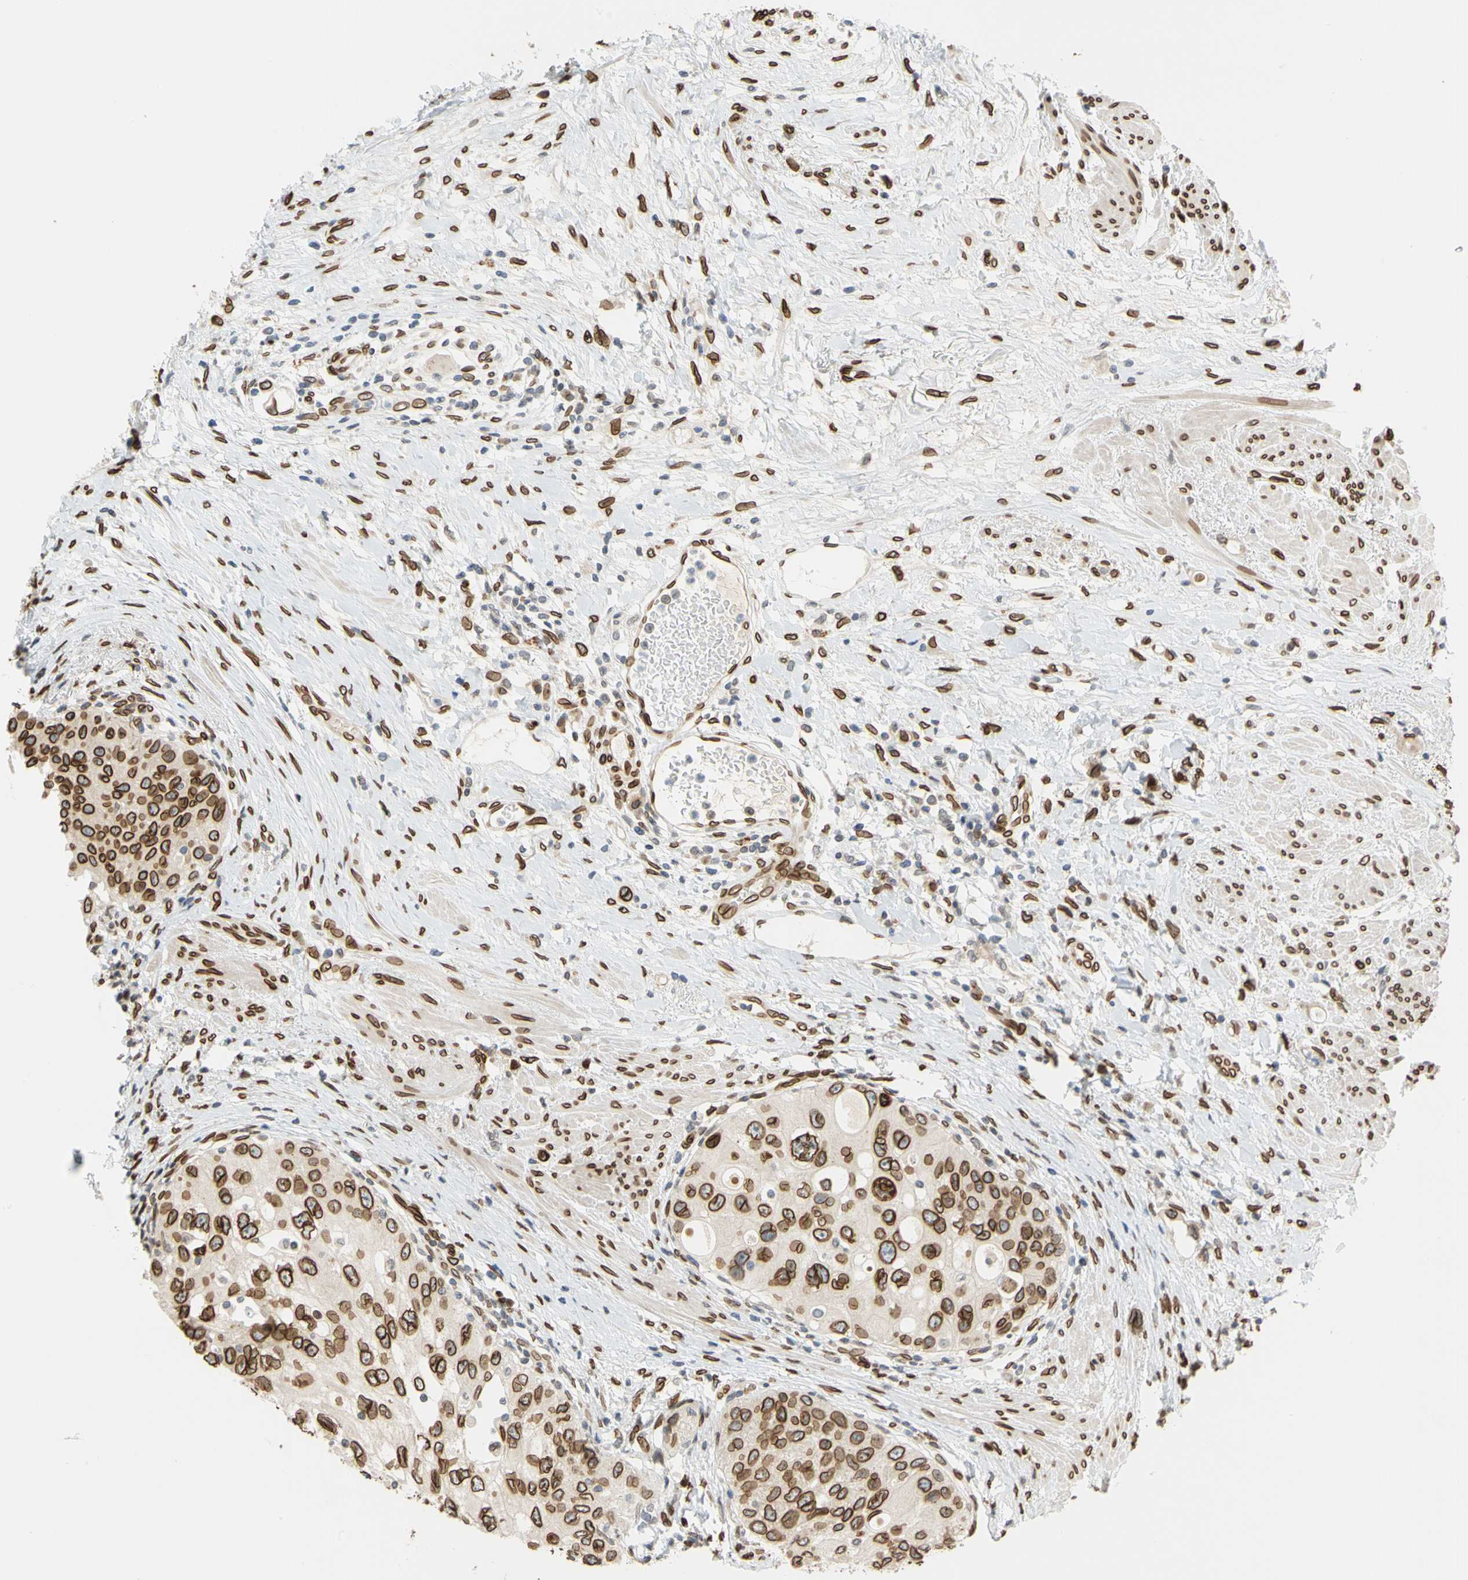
{"staining": {"intensity": "strong", "quantity": ">75%", "location": "cytoplasmic/membranous,nuclear"}, "tissue": "urothelial cancer", "cell_type": "Tumor cells", "image_type": "cancer", "snomed": [{"axis": "morphology", "description": "Urothelial carcinoma, High grade"}, {"axis": "topography", "description": "Urinary bladder"}], "caption": "Protein staining reveals strong cytoplasmic/membranous and nuclear positivity in about >75% of tumor cells in urothelial carcinoma (high-grade).", "gene": "SUN1", "patient": {"sex": "female", "age": 56}}